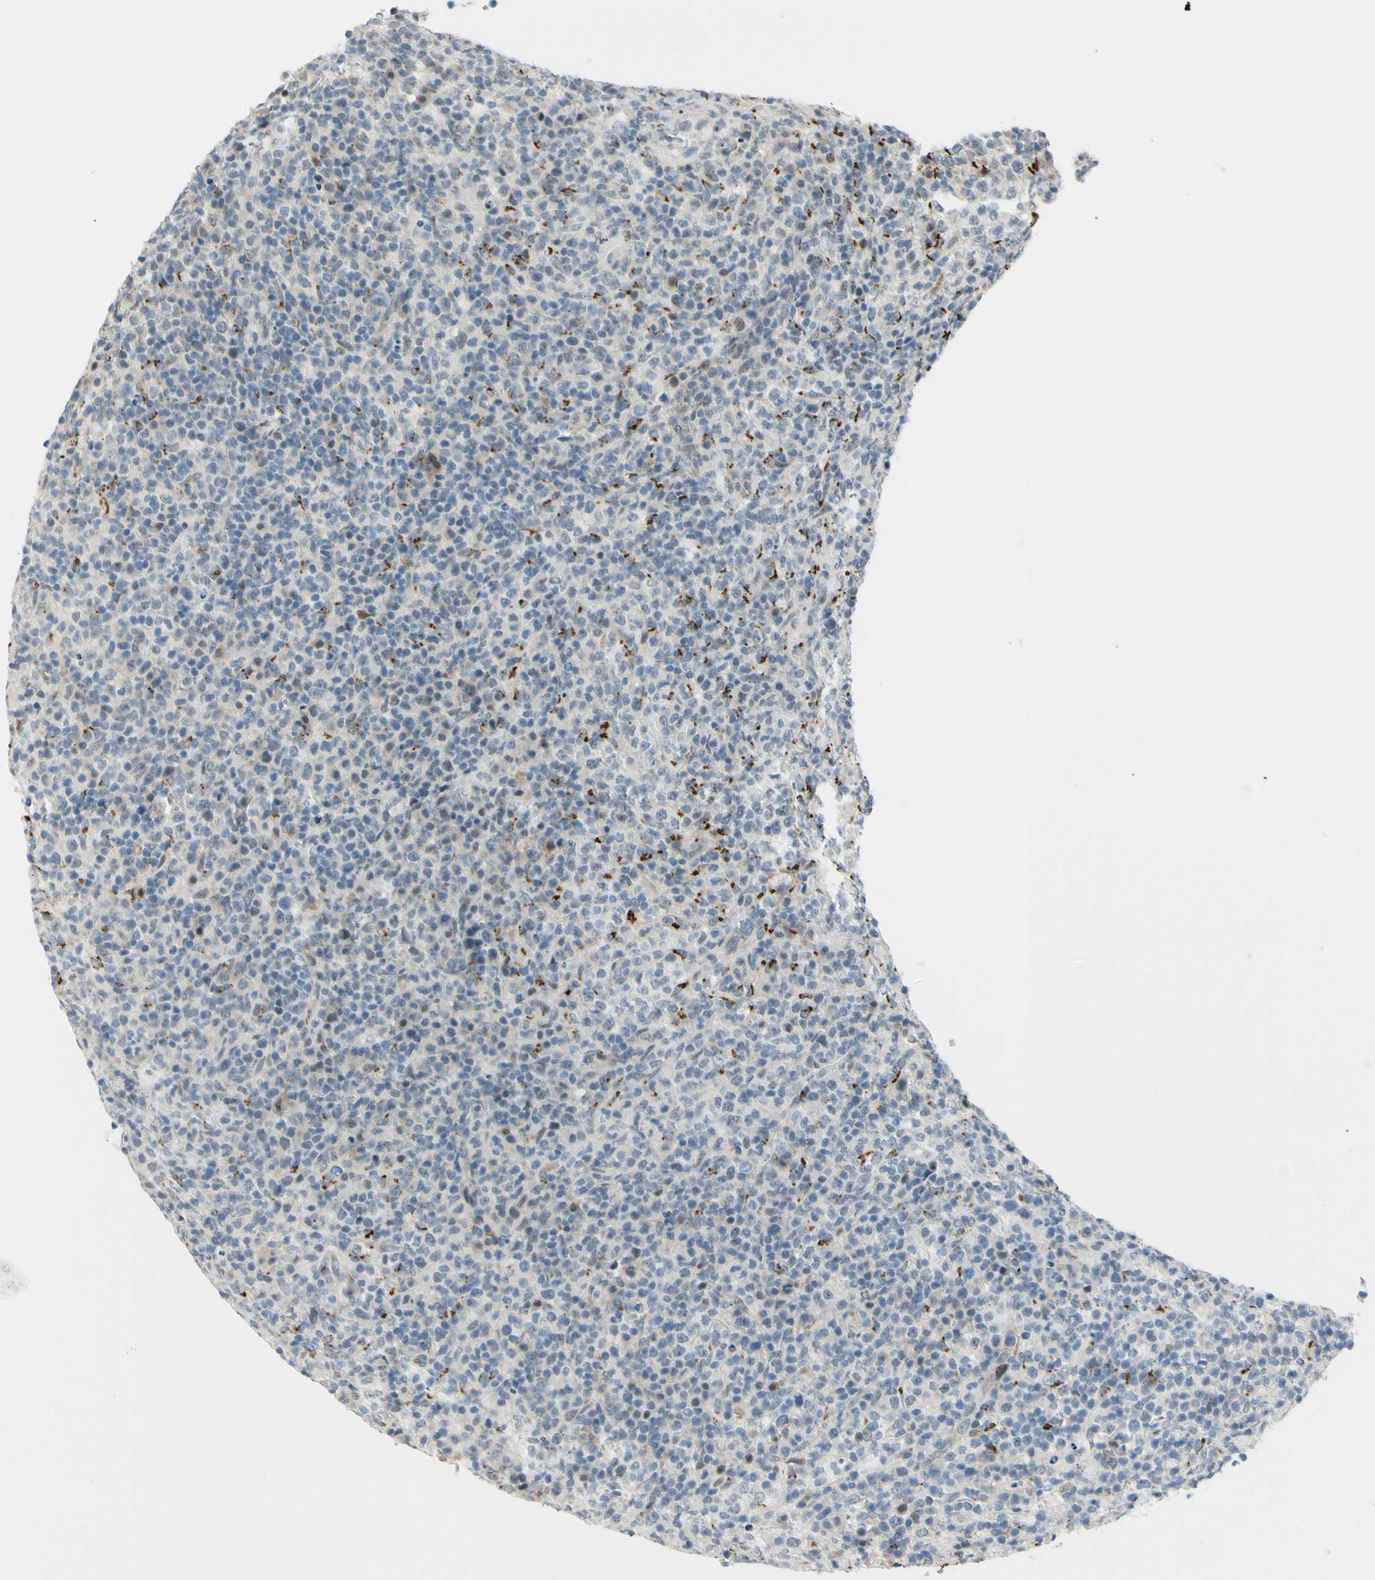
{"staining": {"intensity": "strong", "quantity": "<25%", "location": "cytoplasmic/membranous"}, "tissue": "lymphoma", "cell_type": "Tumor cells", "image_type": "cancer", "snomed": [{"axis": "morphology", "description": "Malignant lymphoma, non-Hodgkin's type, High grade"}, {"axis": "topography", "description": "Lymph node"}], "caption": "This micrograph exhibits malignant lymphoma, non-Hodgkin's type (high-grade) stained with IHC to label a protein in brown. The cytoplasmic/membranous of tumor cells show strong positivity for the protein. Nuclei are counter-stained blue.", "gene": "B4GALNT1", "patient": {"sex": "female", "age": 76}}